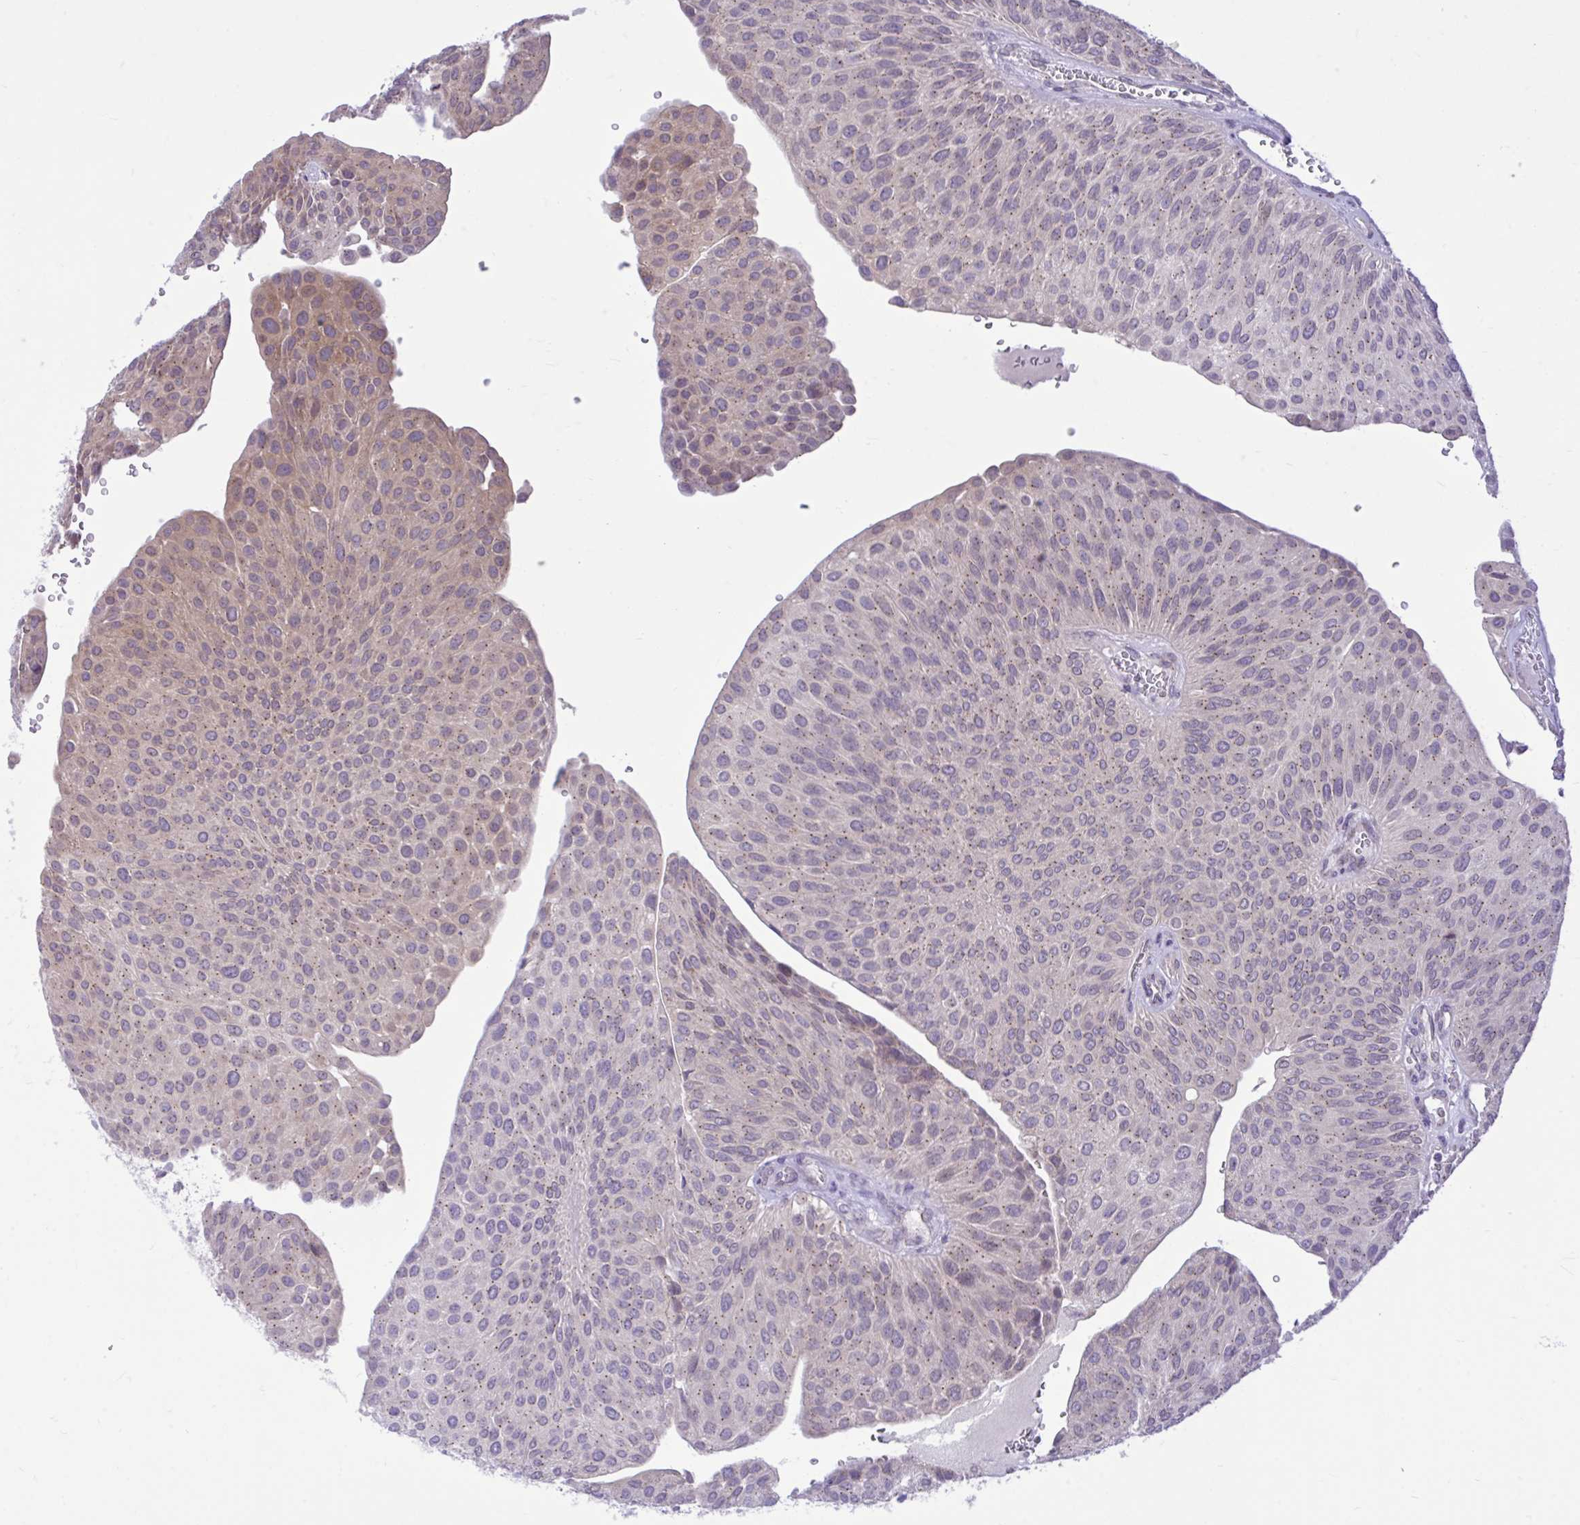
{"staining": {"intensity": "weak", "quantity": "25%-75%", "location": "cytoplasmic/membranous"}, "tissue": "urothelial cancer", "cell_type": "Tumor cells", "image_type": "cancer", "snomed": [{"axis": "morphology", "description": "Urothelial carcinoma, NOS"}, {"axis": "topography", "description": "Urinary bladder"}], "caption": "Brown immunohistochemical staining in transitional cell carcinoma displays weak cytoplasmic/membranous positivity in about 25%-75% of tumor cells.", "gene": "CEACAM18", "patient": {"sex": "male", "age": 67}}